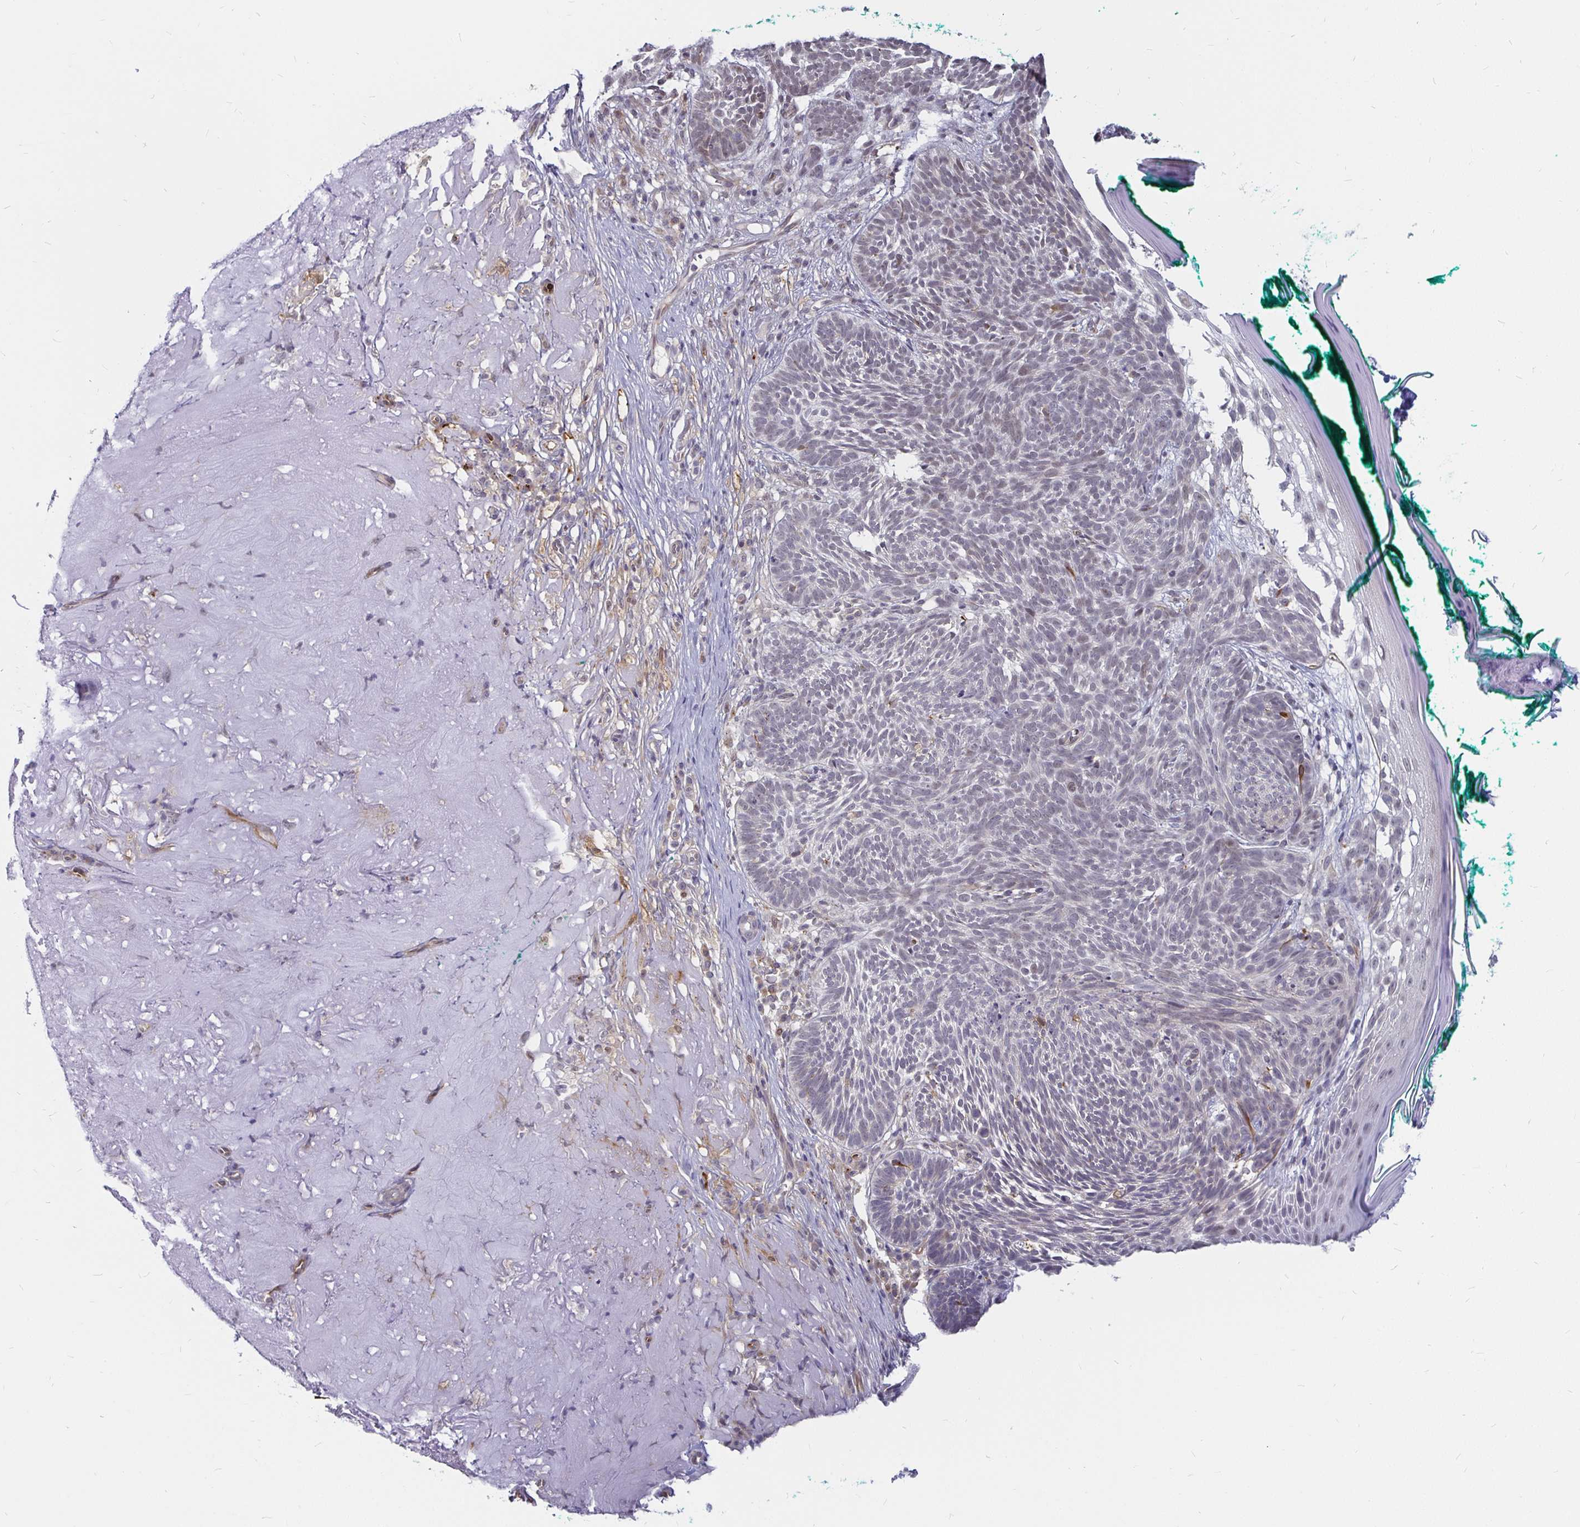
{"staining": {"intensity": "negative", "quantity": "none", "location": "none"}, "tissue": "skin cancer", "cell_type": "Tumor cells", "image_type": "cancer", "snomed": [{"axis": "morphology", "description": "Basal cell carcinoma"}, {"axis": "topography", "description": "Skin"}, {"axis": "topography", "description": "Skin of face"}], "caption": "High power microscopy histopathology image of an immunohistochemistry histopathology image of basal cell carcinoma (skin), revealing no significant expression in tumor cells.", "gene": "CCDC85A", "patient": {"sex": "female", "age": 80}}